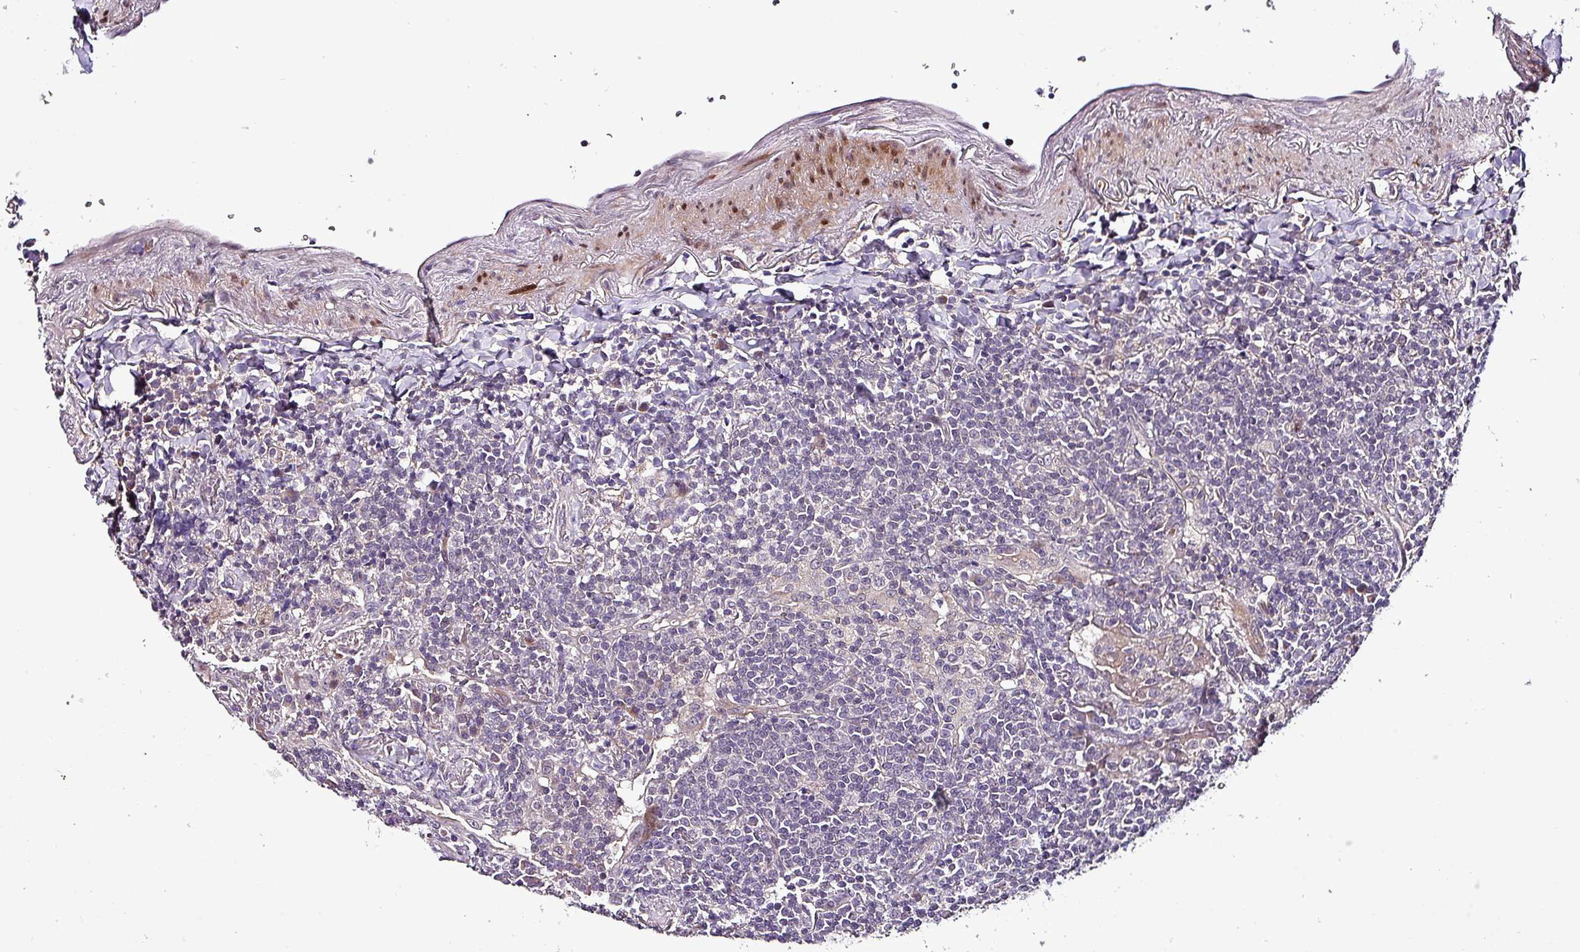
{"staining": {"intensity": "negative", "quantity": "none", "location": "none"}, "tissue": "lymphoma", "cell_type": "Tumor cells", "image_type": "cancer", "snomed": [{"axis": "morphology", "description": "Malignant lymphoma, non-Hodgkin's type, Low grade"}, {"axis": "topography", "description": "Lung"}], "caption": "Immunohistochemistry micrograph of human low-grade malignant lymphoma, non-Hodgkin's type stained for a protein (brown), which exhibits no expression in tumor cells.", "gene": "GRAPL", "patient": {"sex": "female", "age": 71}}